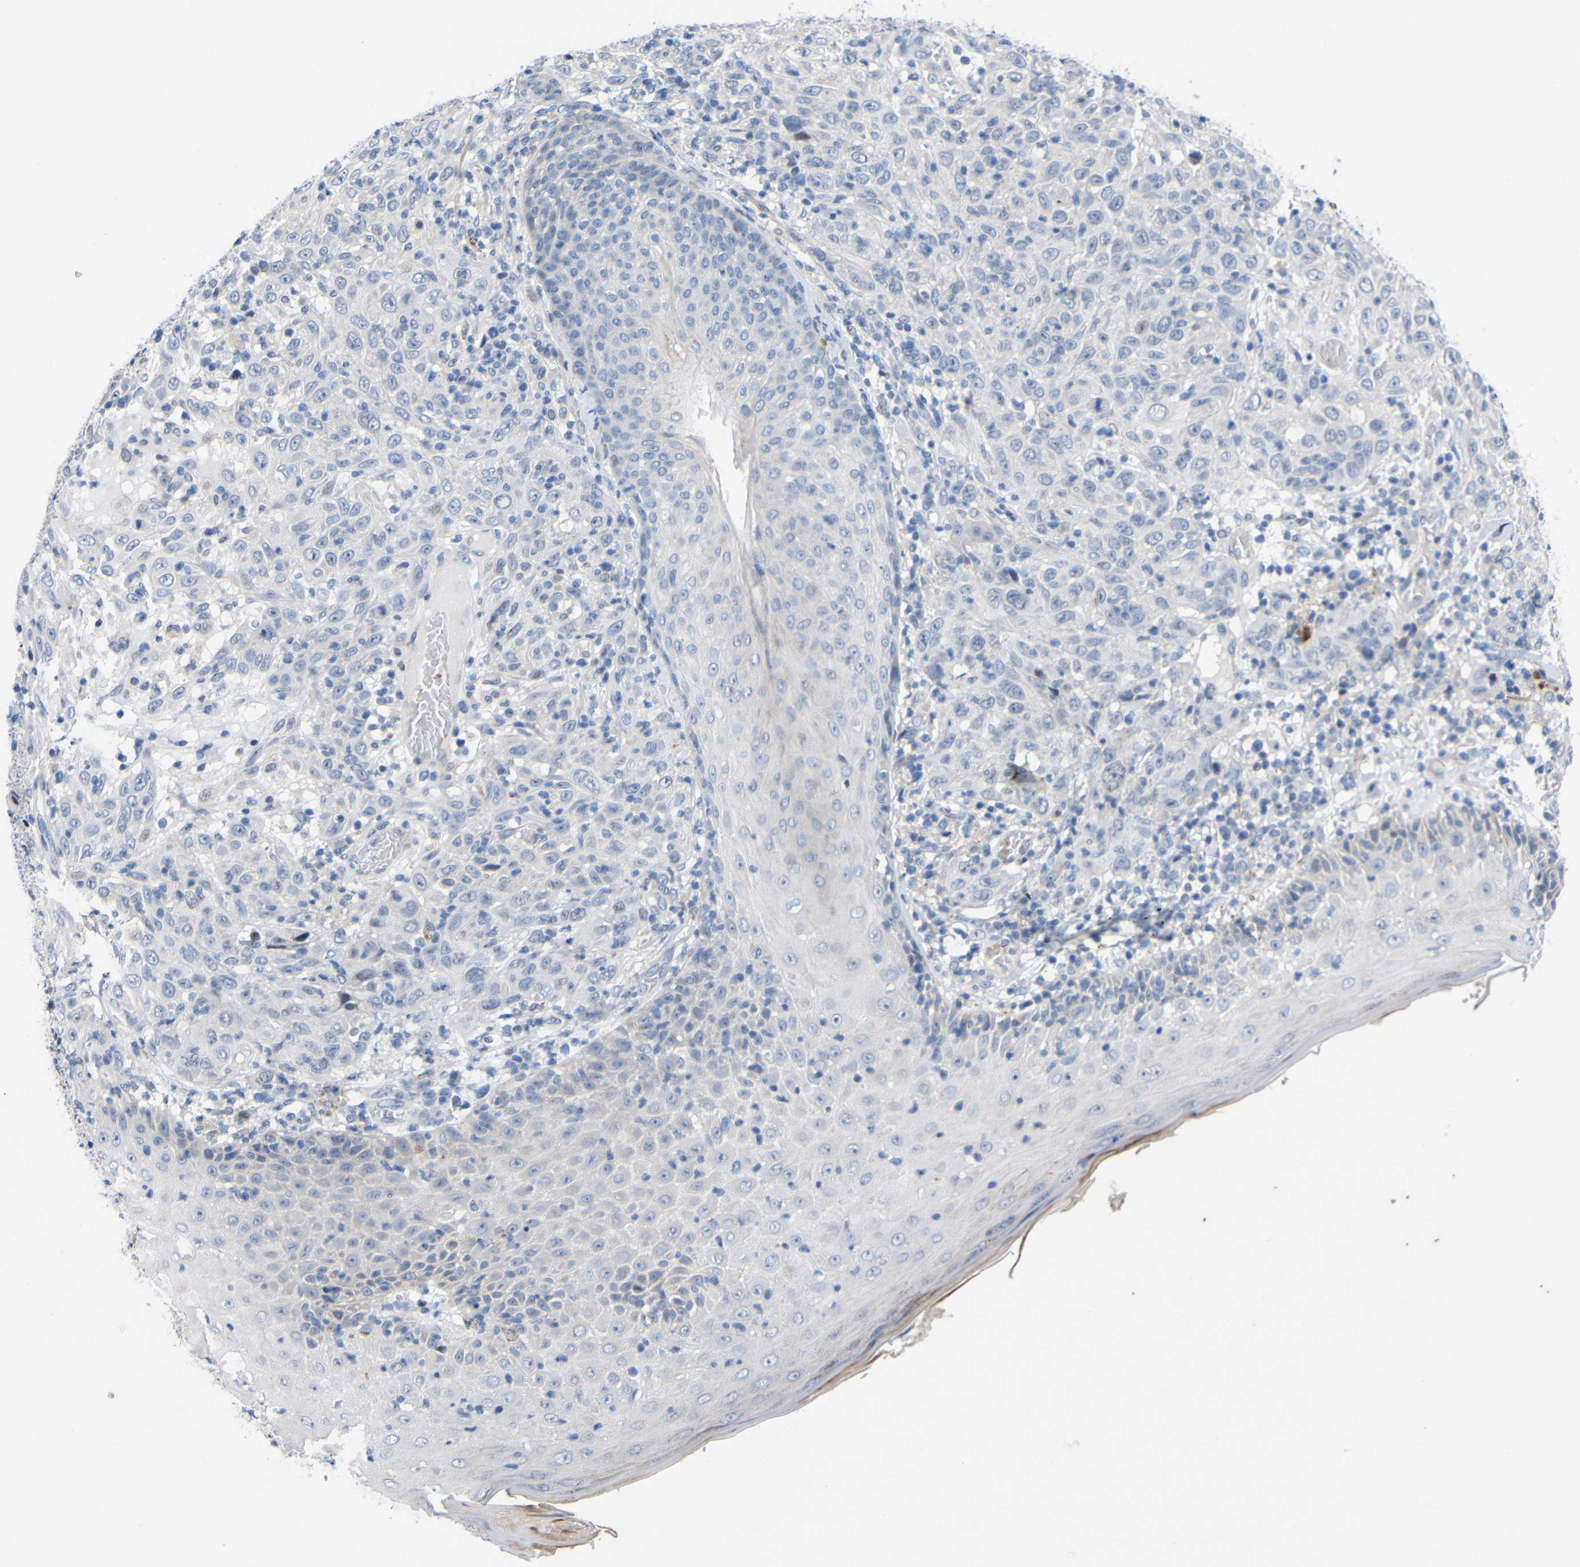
{"staining": {"intensity": "negative", "quantity": "none", "location": "none"}, "tissue": "skin cancer", "cell_type": "Tumor cells", "image_type": "cancer", "snomed": [{"axis": "morphology", "description": "Squamous cell carcinoma, NOS"}, {"axis": "topography", "description": "Skin"}], "caption": "DAB immunohistochemical staining of squamous cell carcinoma (skin) reveals no significant expression in tumor cells.", "gene": "CMTM1", "patient": {"sex": "female", "age": 88}}